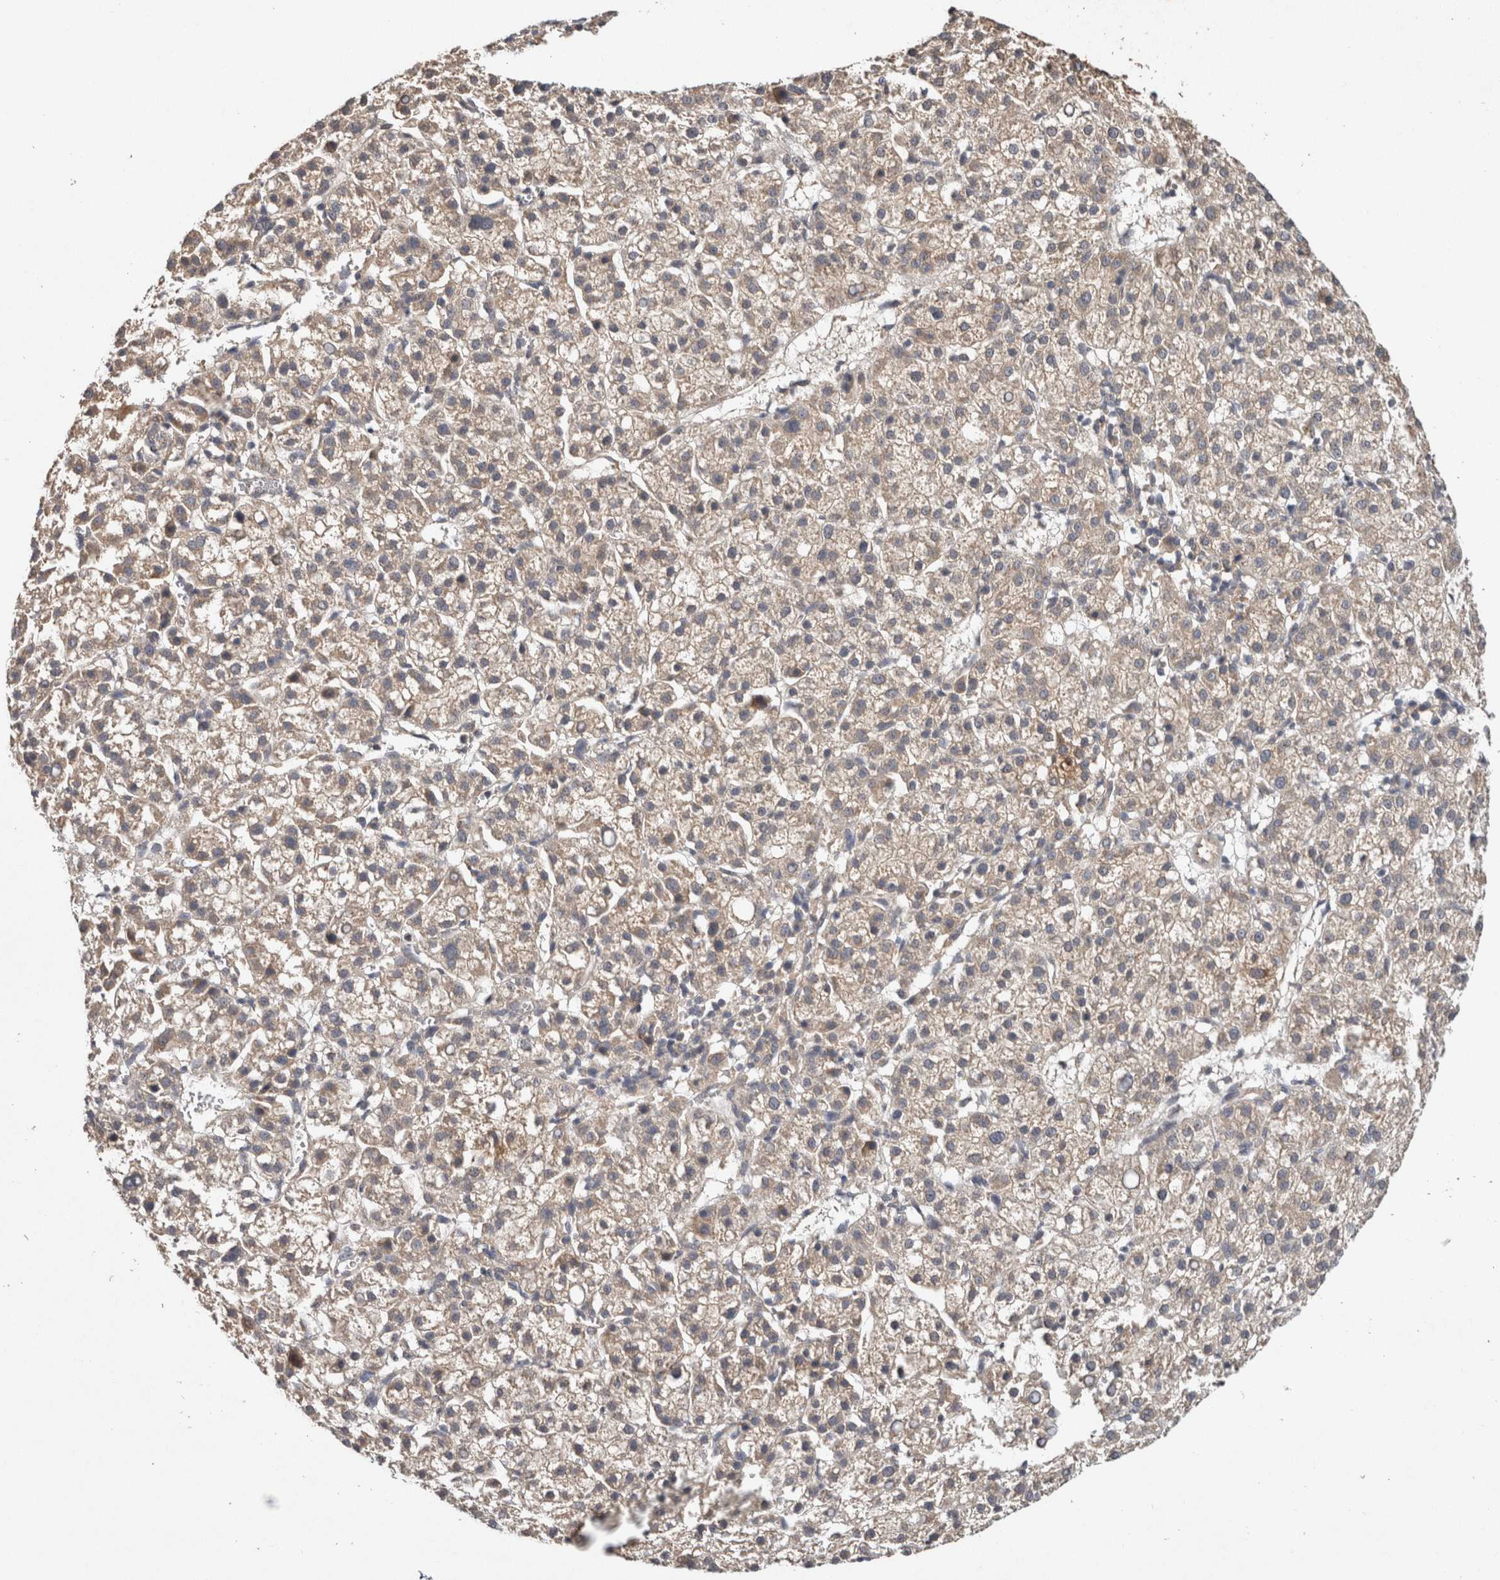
{"staining": {"intensity": "negative", "quantity": "none", "location": "none"}, "tissue": "liver cancer", "cell_type": "Tumor cells", "image_type": "cancer", "snomed": [{"axis": "morphology", "description": "Carcinoma, Hepatocellular, NOS"}, {"axis": "topography", "description": "Liver"}], "caption": "IHC histopathology image of neoplastic tissue: human liver cancer stained with DAB exhibits no significant protein positivity in tumor cells.", "gene": "HMOX2", "patient": {"sex": "female", "age": 58}}